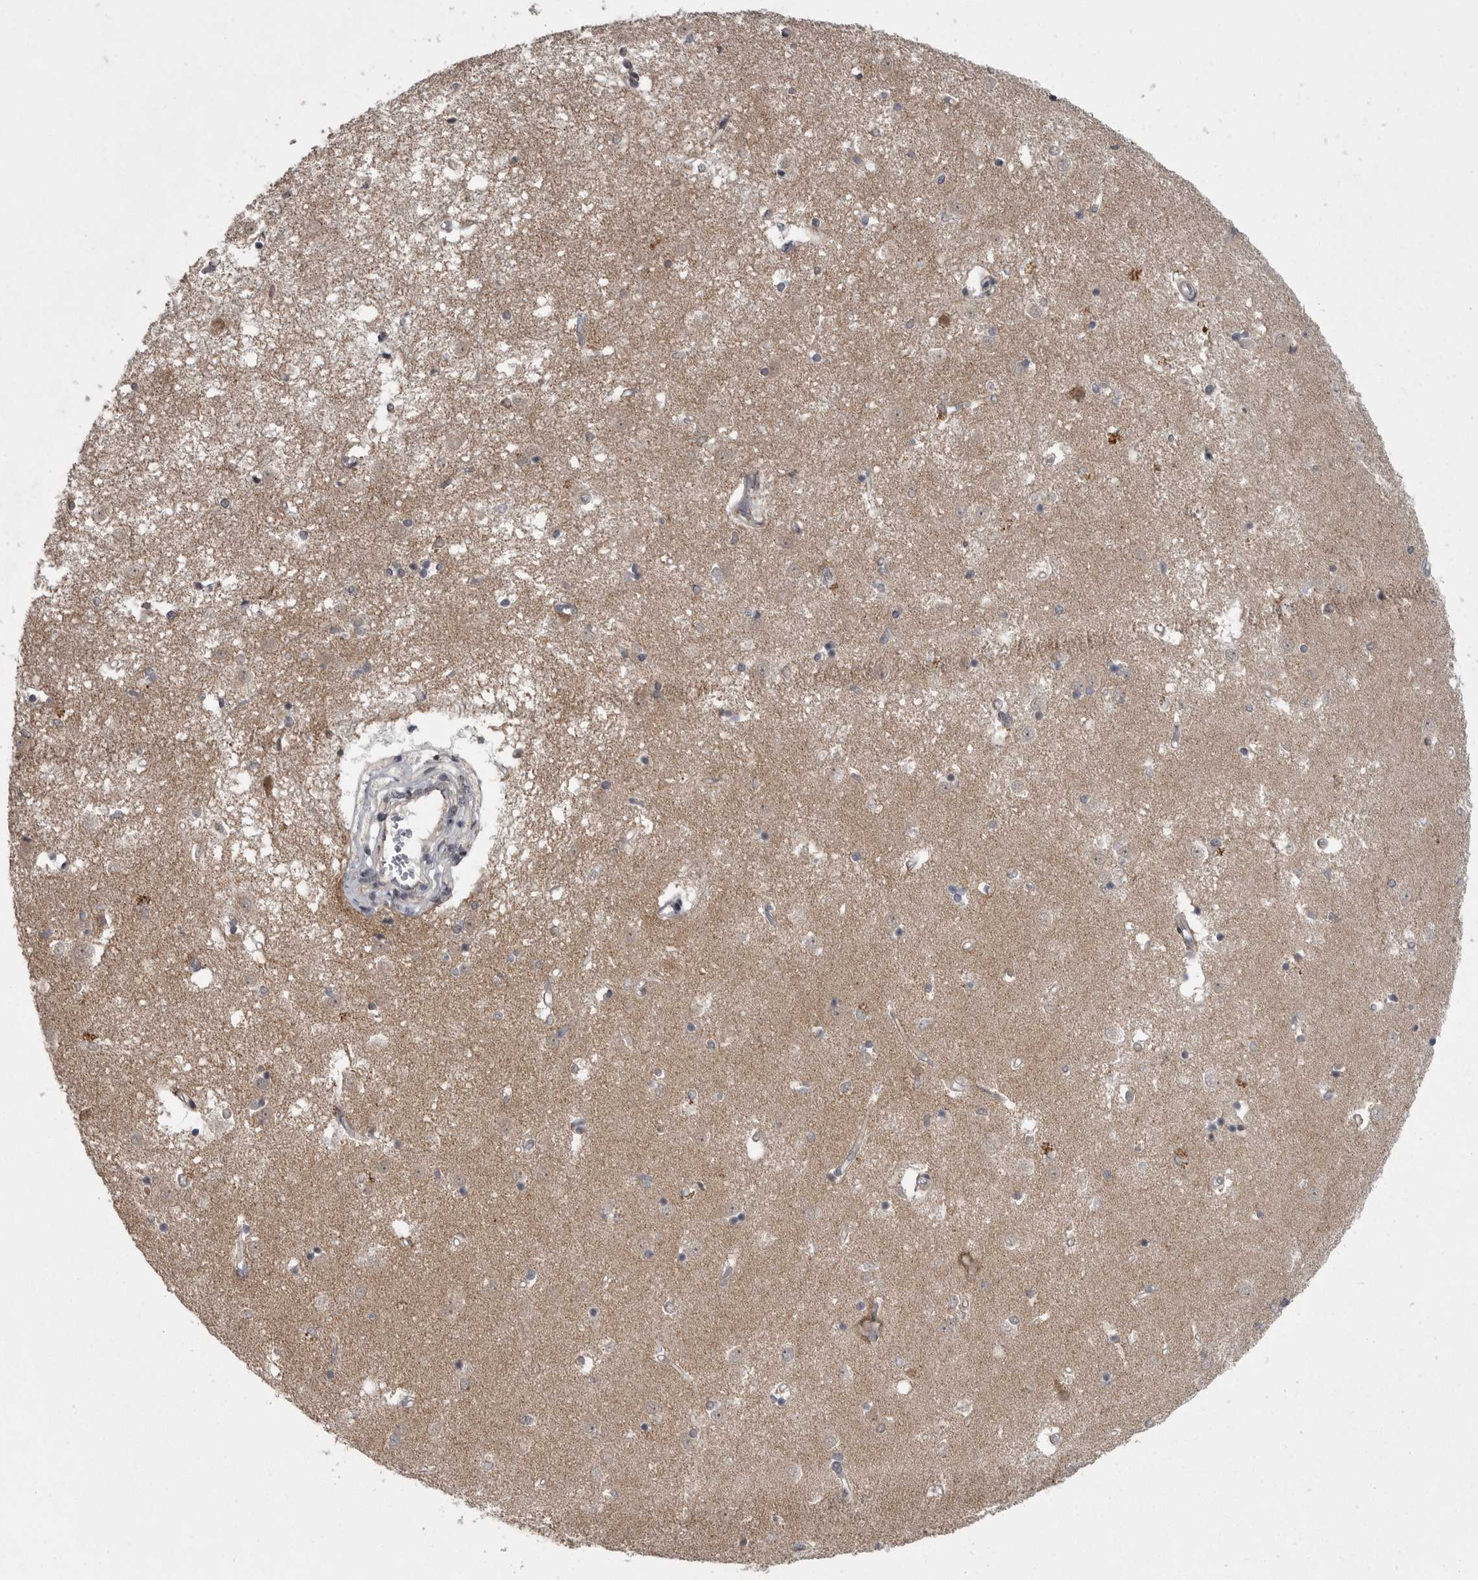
{"staining": {"intensity": "moderate", "quantity": "<25%", "location": "cytoplasmic/membranous"}, "tissue": "caudate", "cell_type": "Glial cells", "image_type": "normal", "snomed": [{"axis": "morphology", "description": "Normal tissue, NOS"}, {"axis": "topography", "description": "Lateral ventricle wall"}], "caption": "A brown stain shows moderate cytoplasmic/membranous positivity of a protein in glial cells of unremarkable human caudate. Immunohistochemistry (ihc) stains the protein of interest in brown and the nuclei are stained blue.", "gene": "PPP1R9A", "patient": {"sex": "male", "age": 45}}